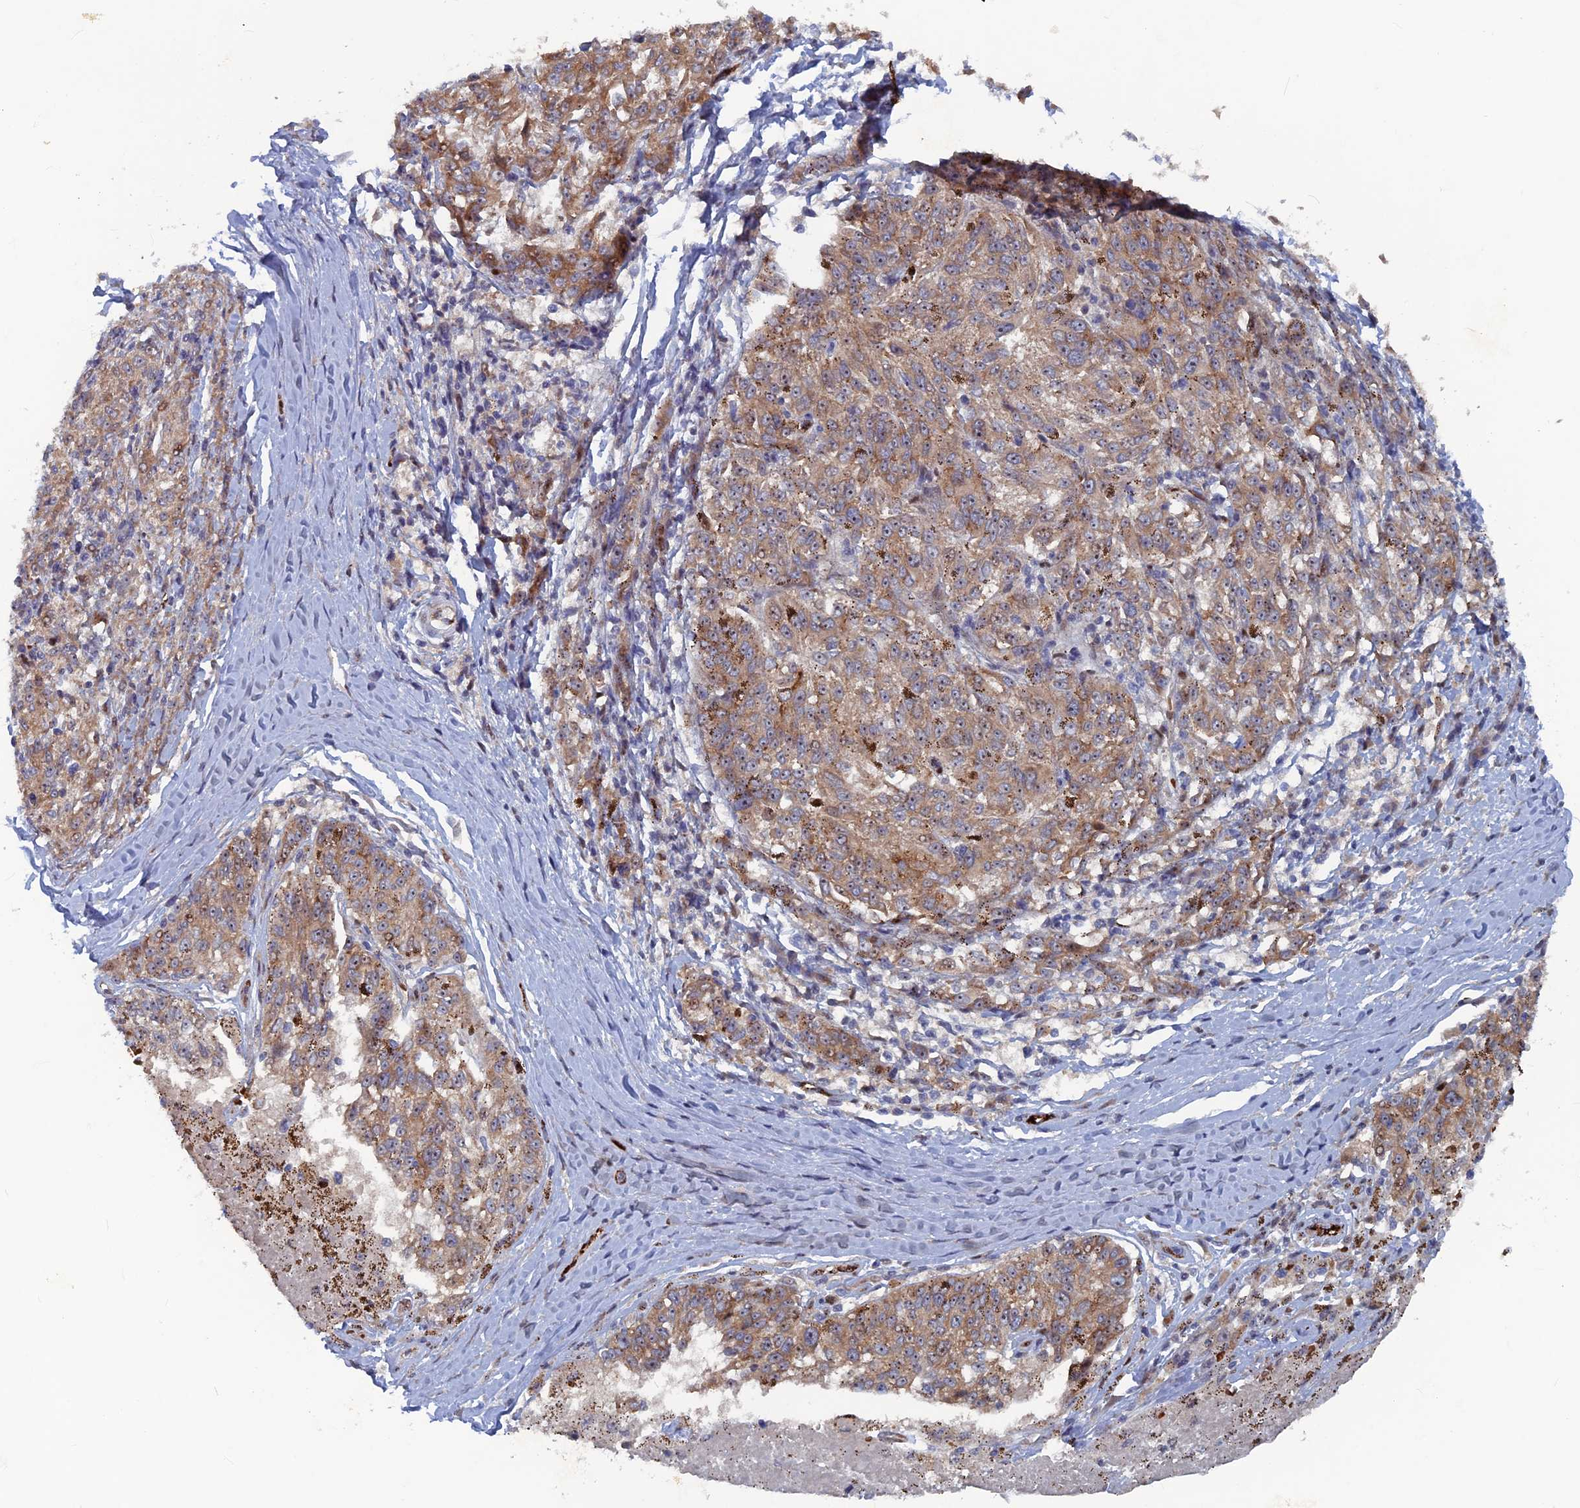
{"staining": {"intensity": "moderate", "quantity": ">75%", "location": "cytoplasmic/membranous"}, "tissue": "melanoma", "cell_type": "Tumor cells", "image_type": "cancer", "snomed": [{"axis": "morphology", "description": "Malignant melanoma, NOS"}, {"axis": "topography", "description": "Skin"}], "caption": "Malignant melanoma was stained to show a protein in brown. There is medium levels of moderate cytoplasmic/membranous positivity in about >75% of tumor cells.", "gene": "SH3D21", "patient": {"sex": "female", "age": 72}}